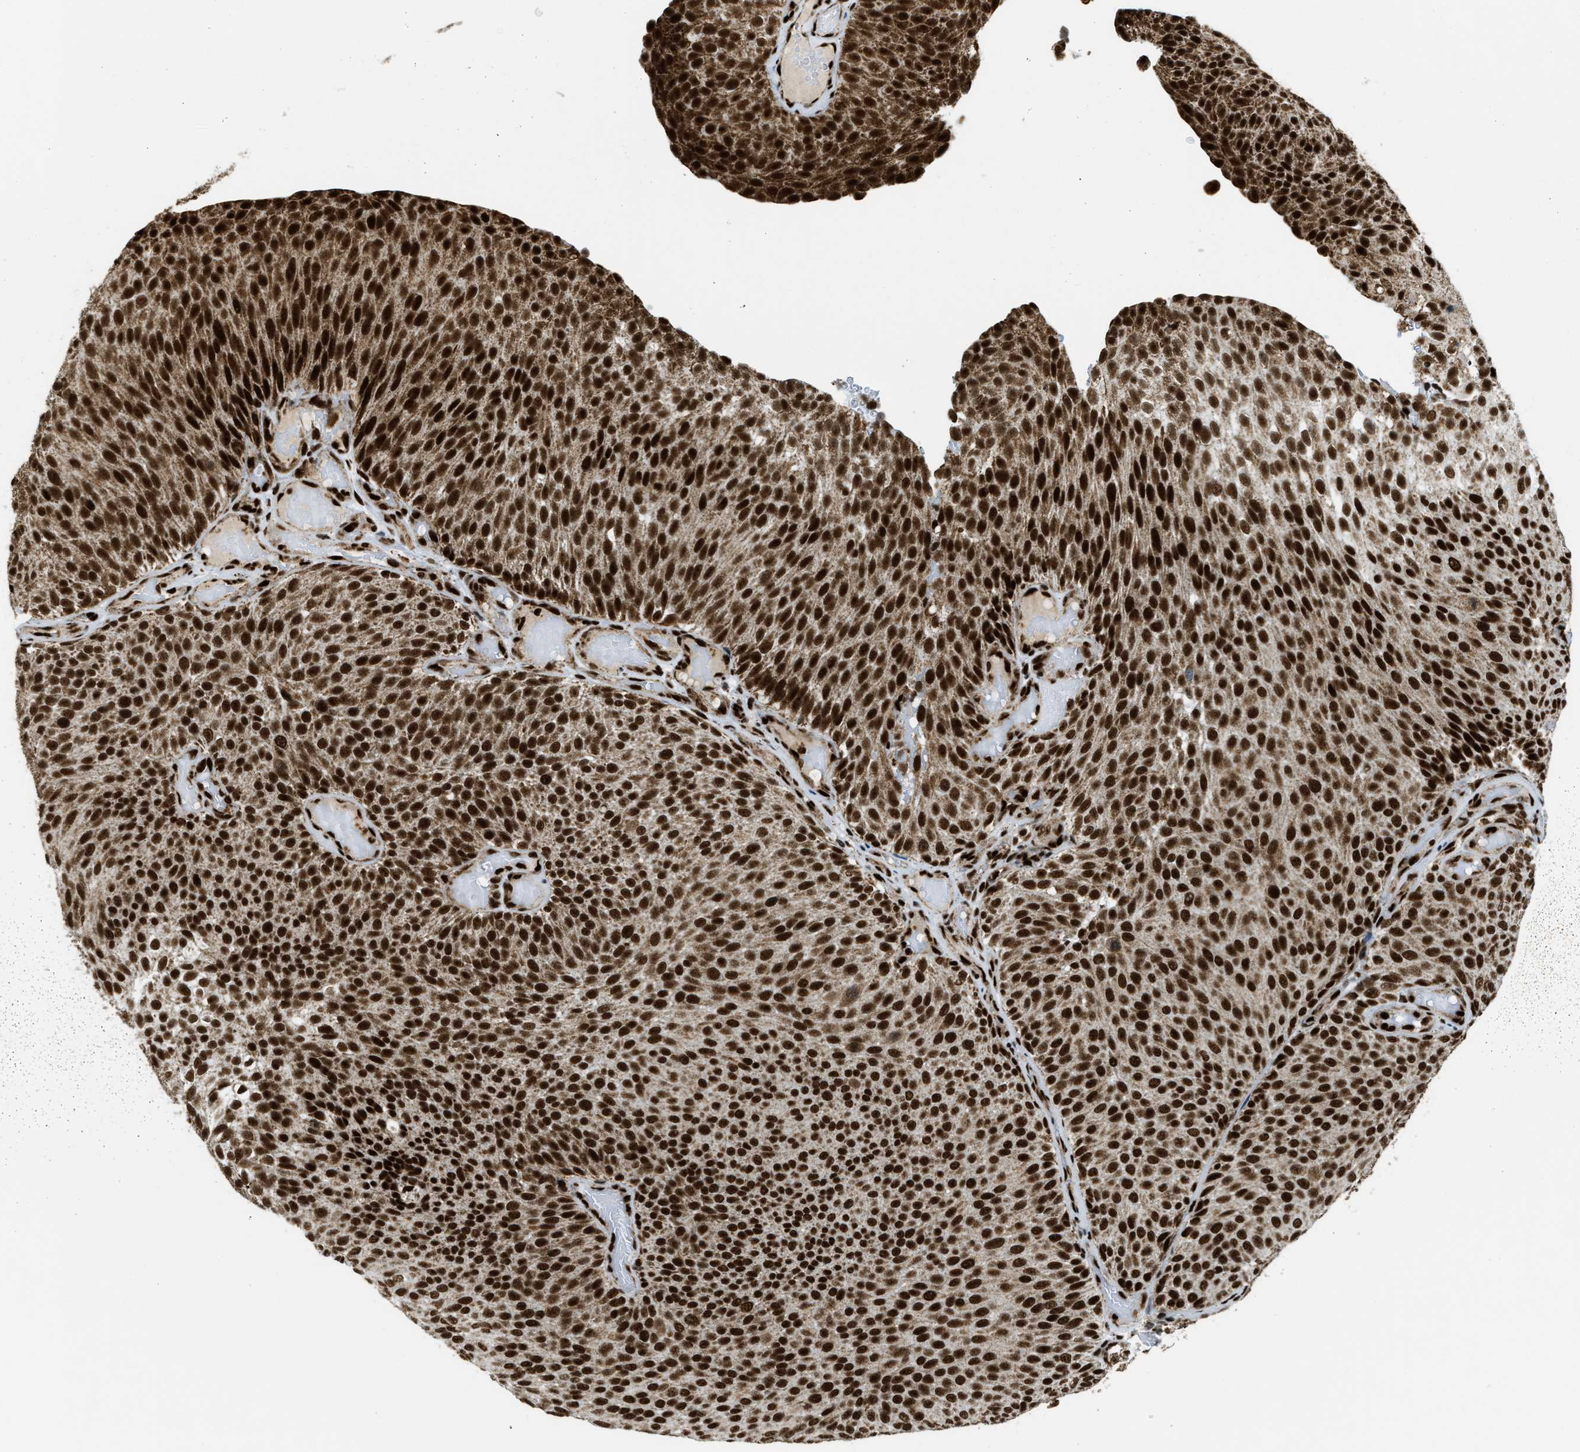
{"staining": {"intensity": "strong", "quantity": ">75%", "location": "nuclear"}, "tissue": "urothelial cancer", "cell_type": "Tumor cells", "image_type": "cancer", "snomed": [{"axis": "morphology", "description": "Urothelial carcinoma, Low grade"}, {"axis": "topography", "description": "Urinary bladder"}], "caption": "Immunohistochemical staining of low-grade urothelial carcinoma displays high levels of strong nuclear protein positivity in about >75% of tumor cells.", "gene": "GABPB1", "patient": {"sex": "male", "age": 78}}